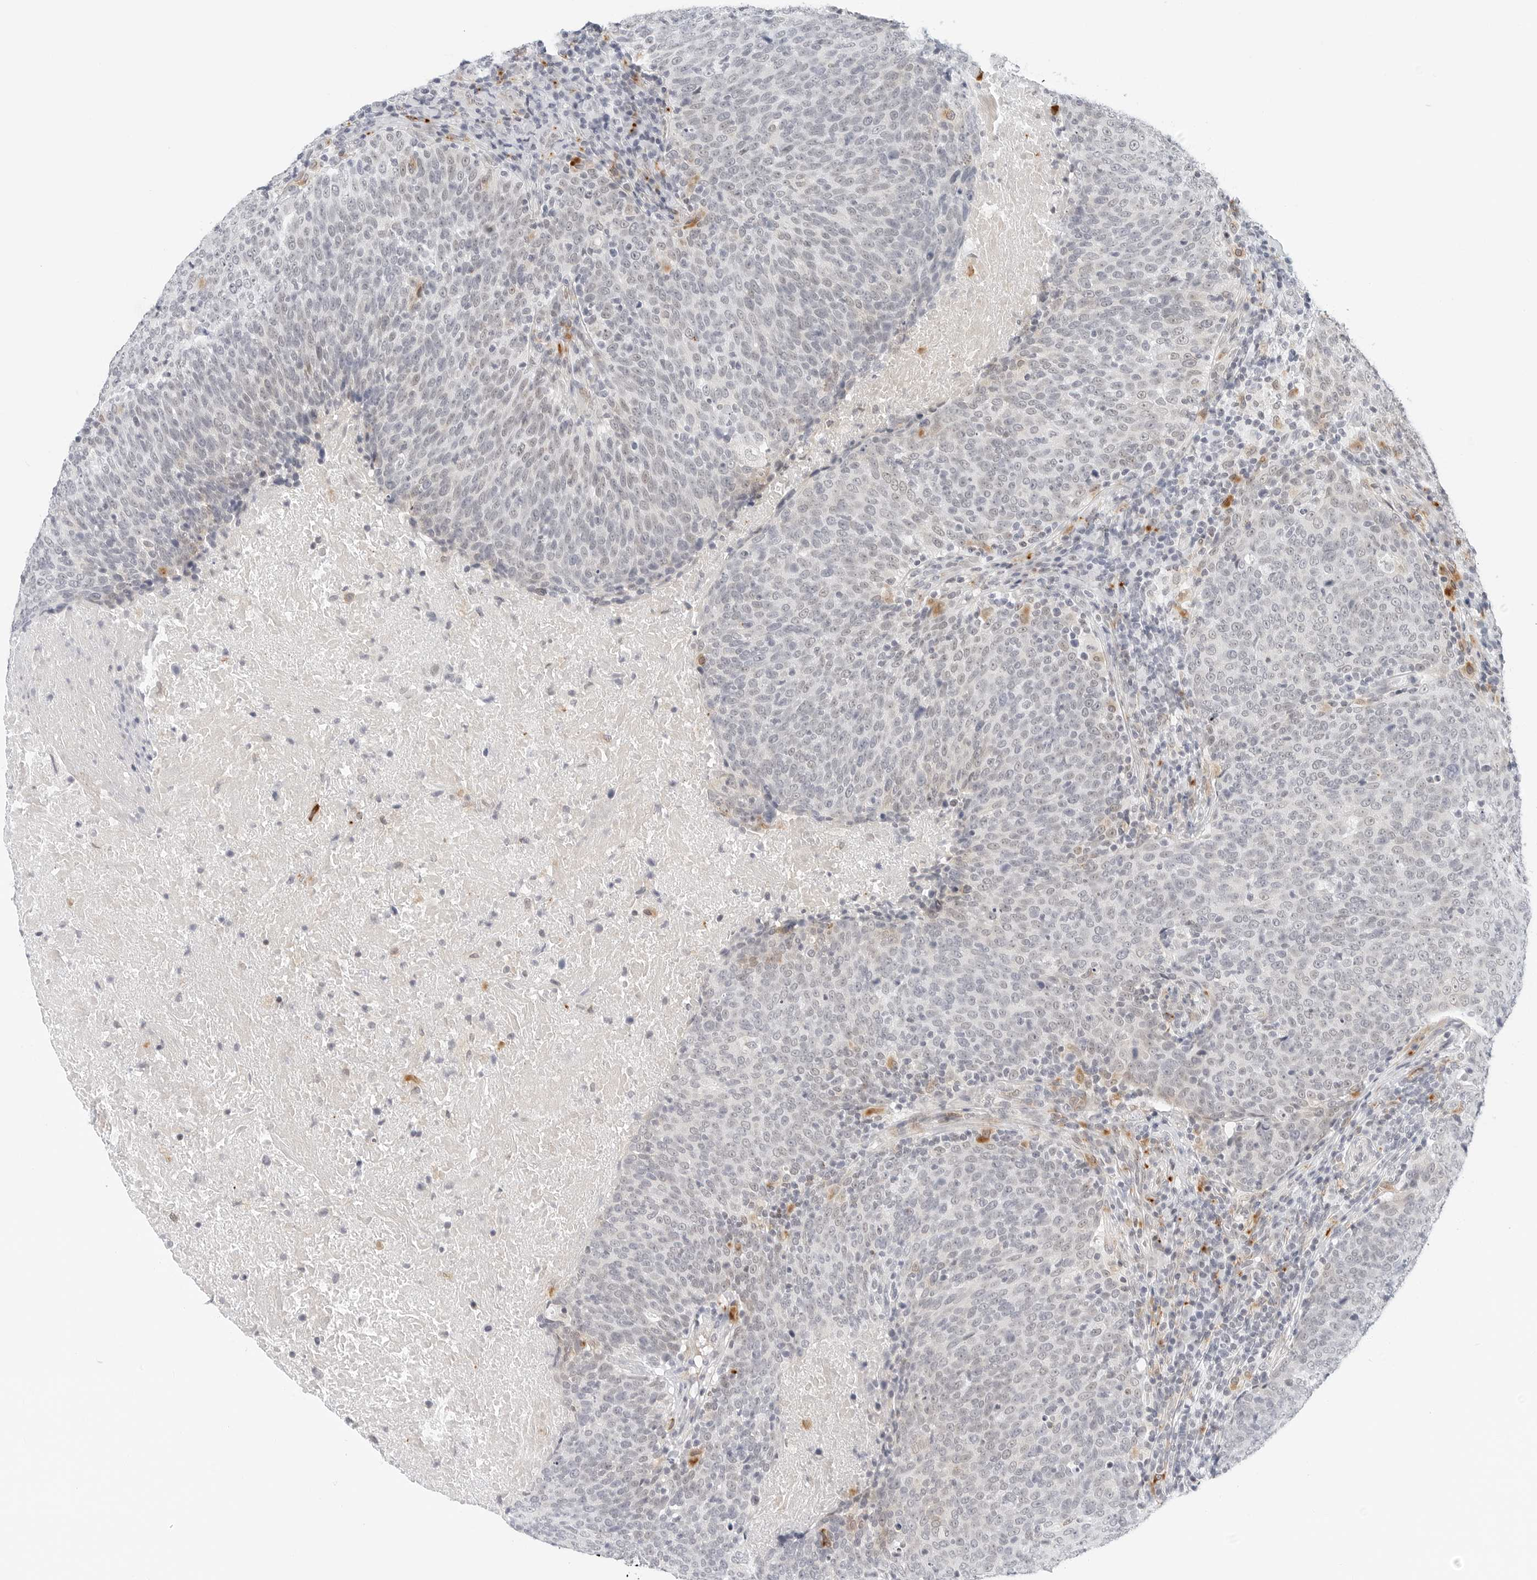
{"staining": {"intensity": "negative", "quantity": "none", "location": "none"}, "tissue": "head and neck cancer", "cell_type": "Tumor cells", "image_type": "cancer", "snomed": [{"axis": "morphology", "description": "Squamous cell carcinoma, NOS"}, {"axis": "morphology", "description": "Squamous cell carcinoma, metastatic, NOS"}, {"axis": "topography", "description": "Lymph node"}, {"axis": "topography", "description": "Head-Neck"}], "caption": "A micrograph of human head and neck cancer is negative for staining in tumor cells.", "gene": "TSEN2", "patient": {"sex": "male", "age": 62}}